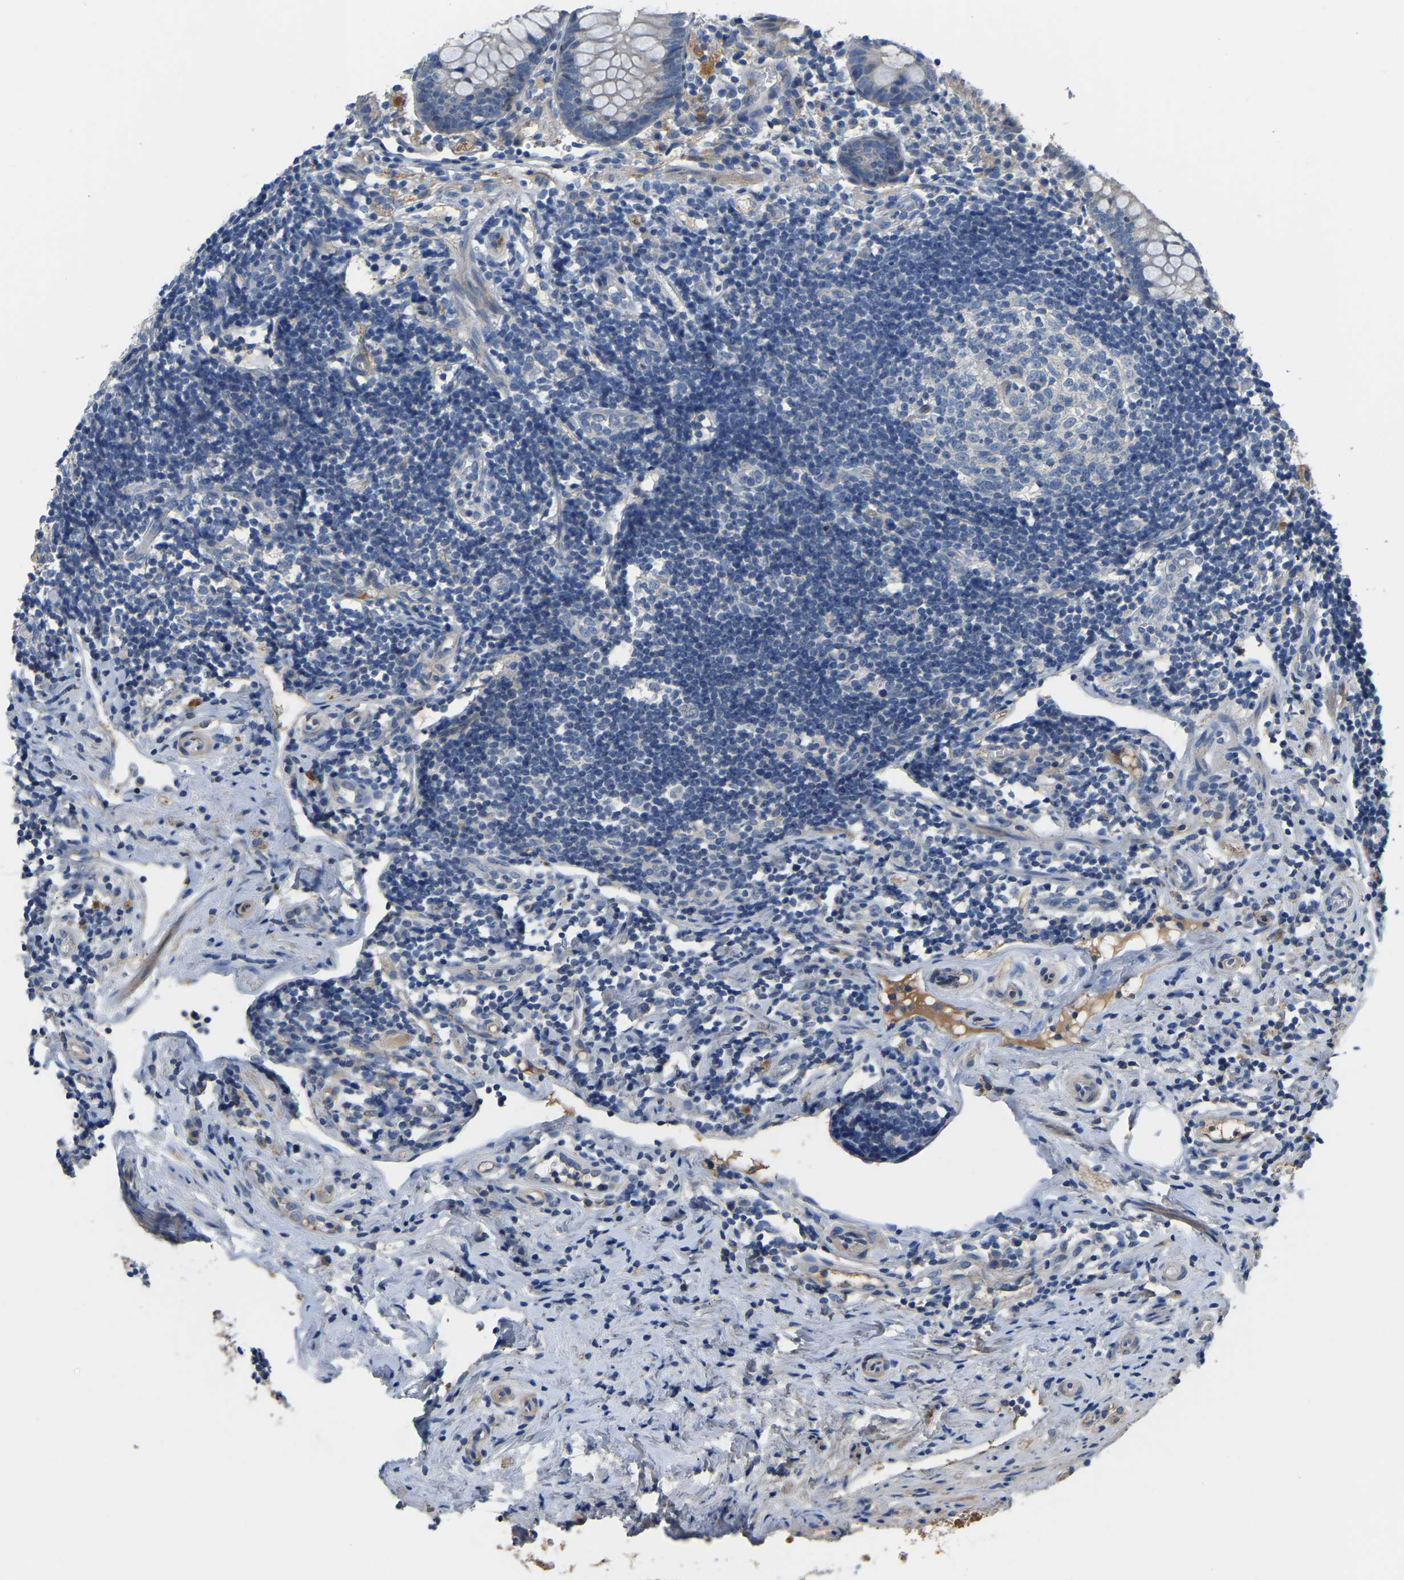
{"staining": {"intensity": "negative", "quantity": "none", "location": "none"}, "tissue": "appendix", "cell_type": "Glandular cells", "image_type": "normal", "snomed": [{"axis": "morphology", "description": "Normal tissue, NOS"}, {"axis": "topography", "description": "Appendix"}], "caption": "The micrograph displays no significant expression in glandular cells of appendix.", "gene": "HIGD2B", "patient": {"sex": "female", "age": 20}}